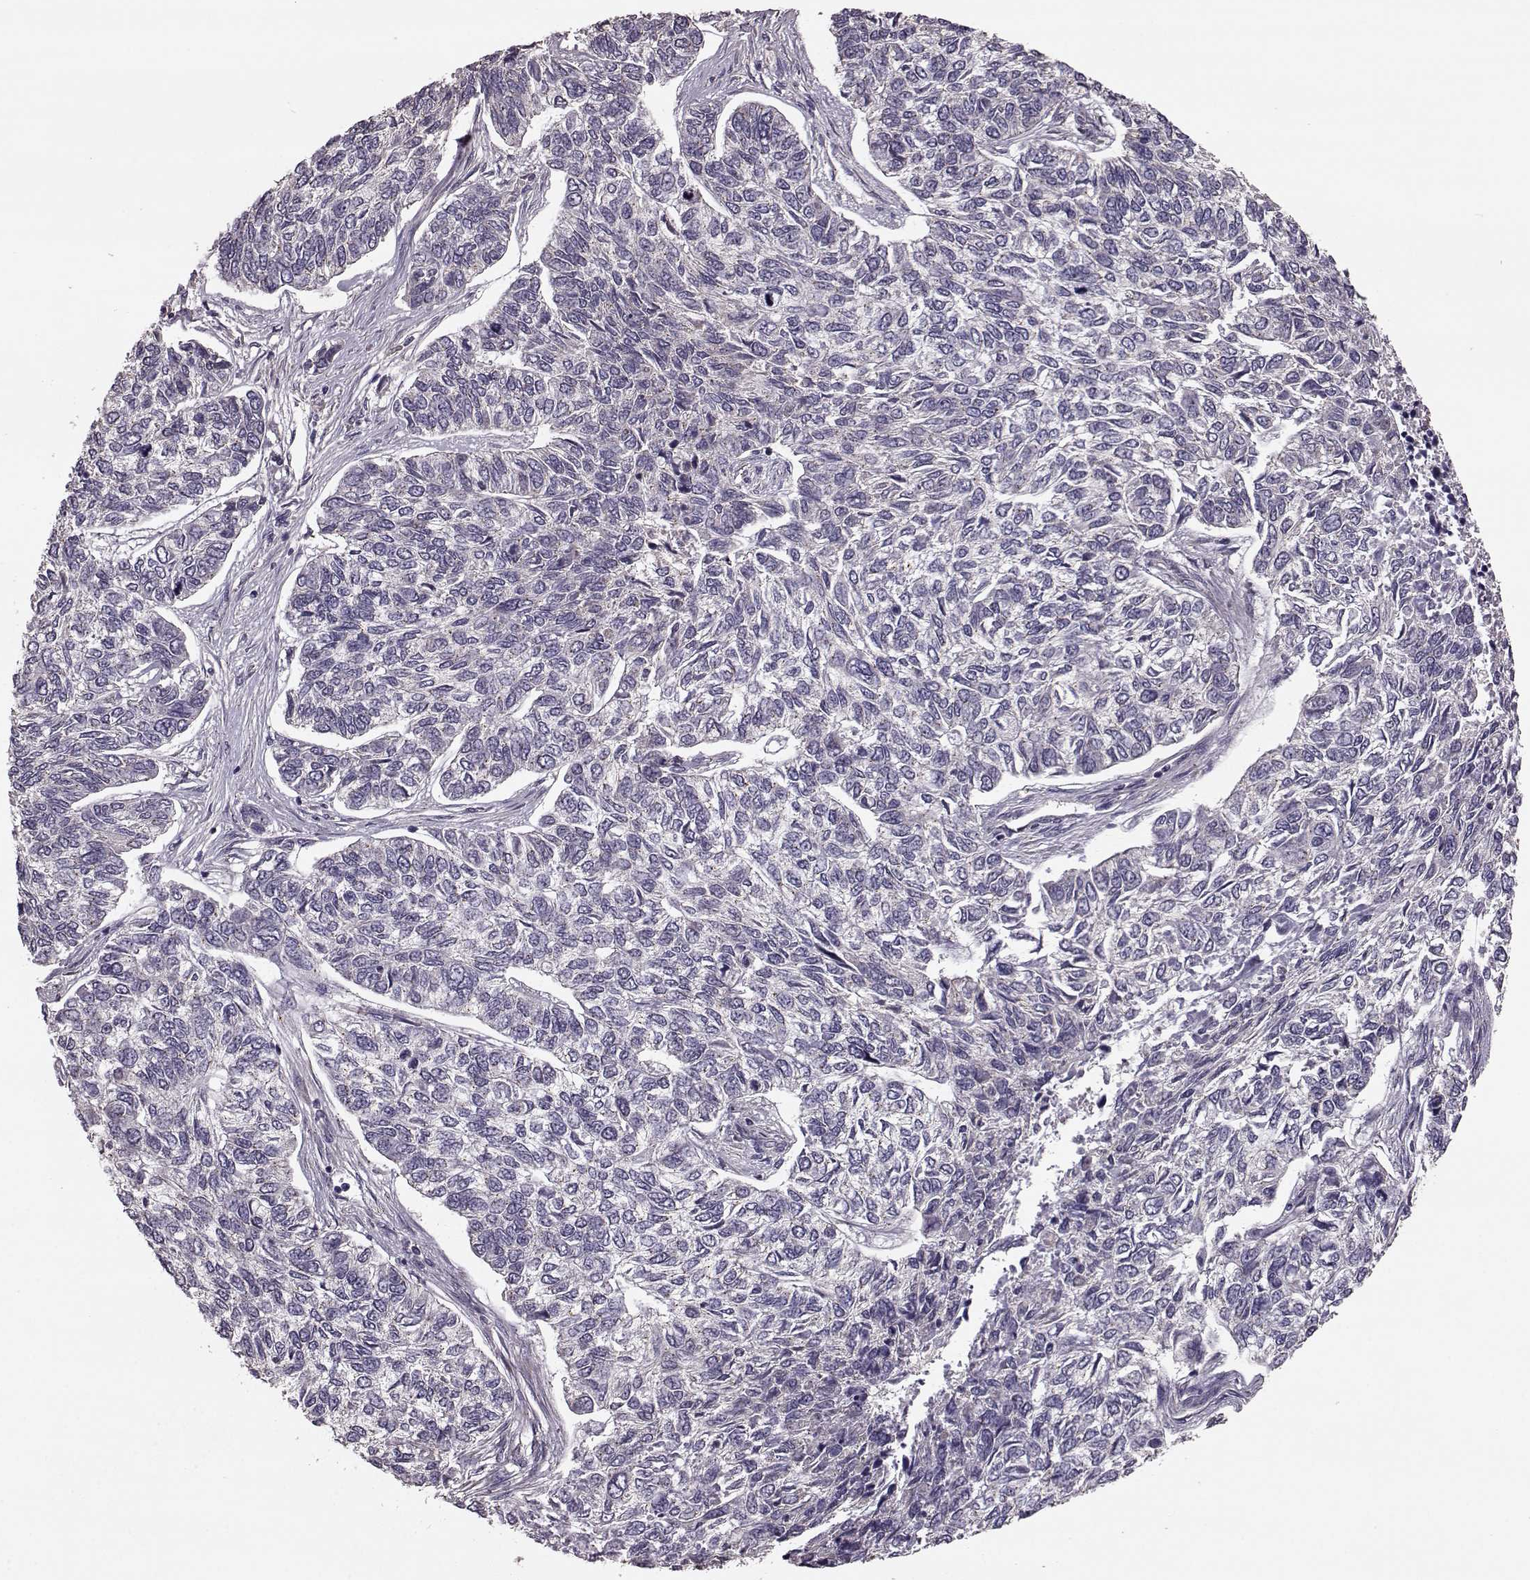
{"staining": {"intensity": "negative", "quantity": "none", "location": "none"}, "tissue": "skin cancer", "cell_type": "Tumor cells", "image_type": "cancer", "snomed": [{"axis": "morphology", "description": "Basal cell carcinoma"}, {"axis": "topography", "description": "Skin"}], "caption": "Tumor cells show no significant staining in basal cell carcinoma (skin).", "gene": "NTF3", "patient": {"sex": "female", "age": 65}}